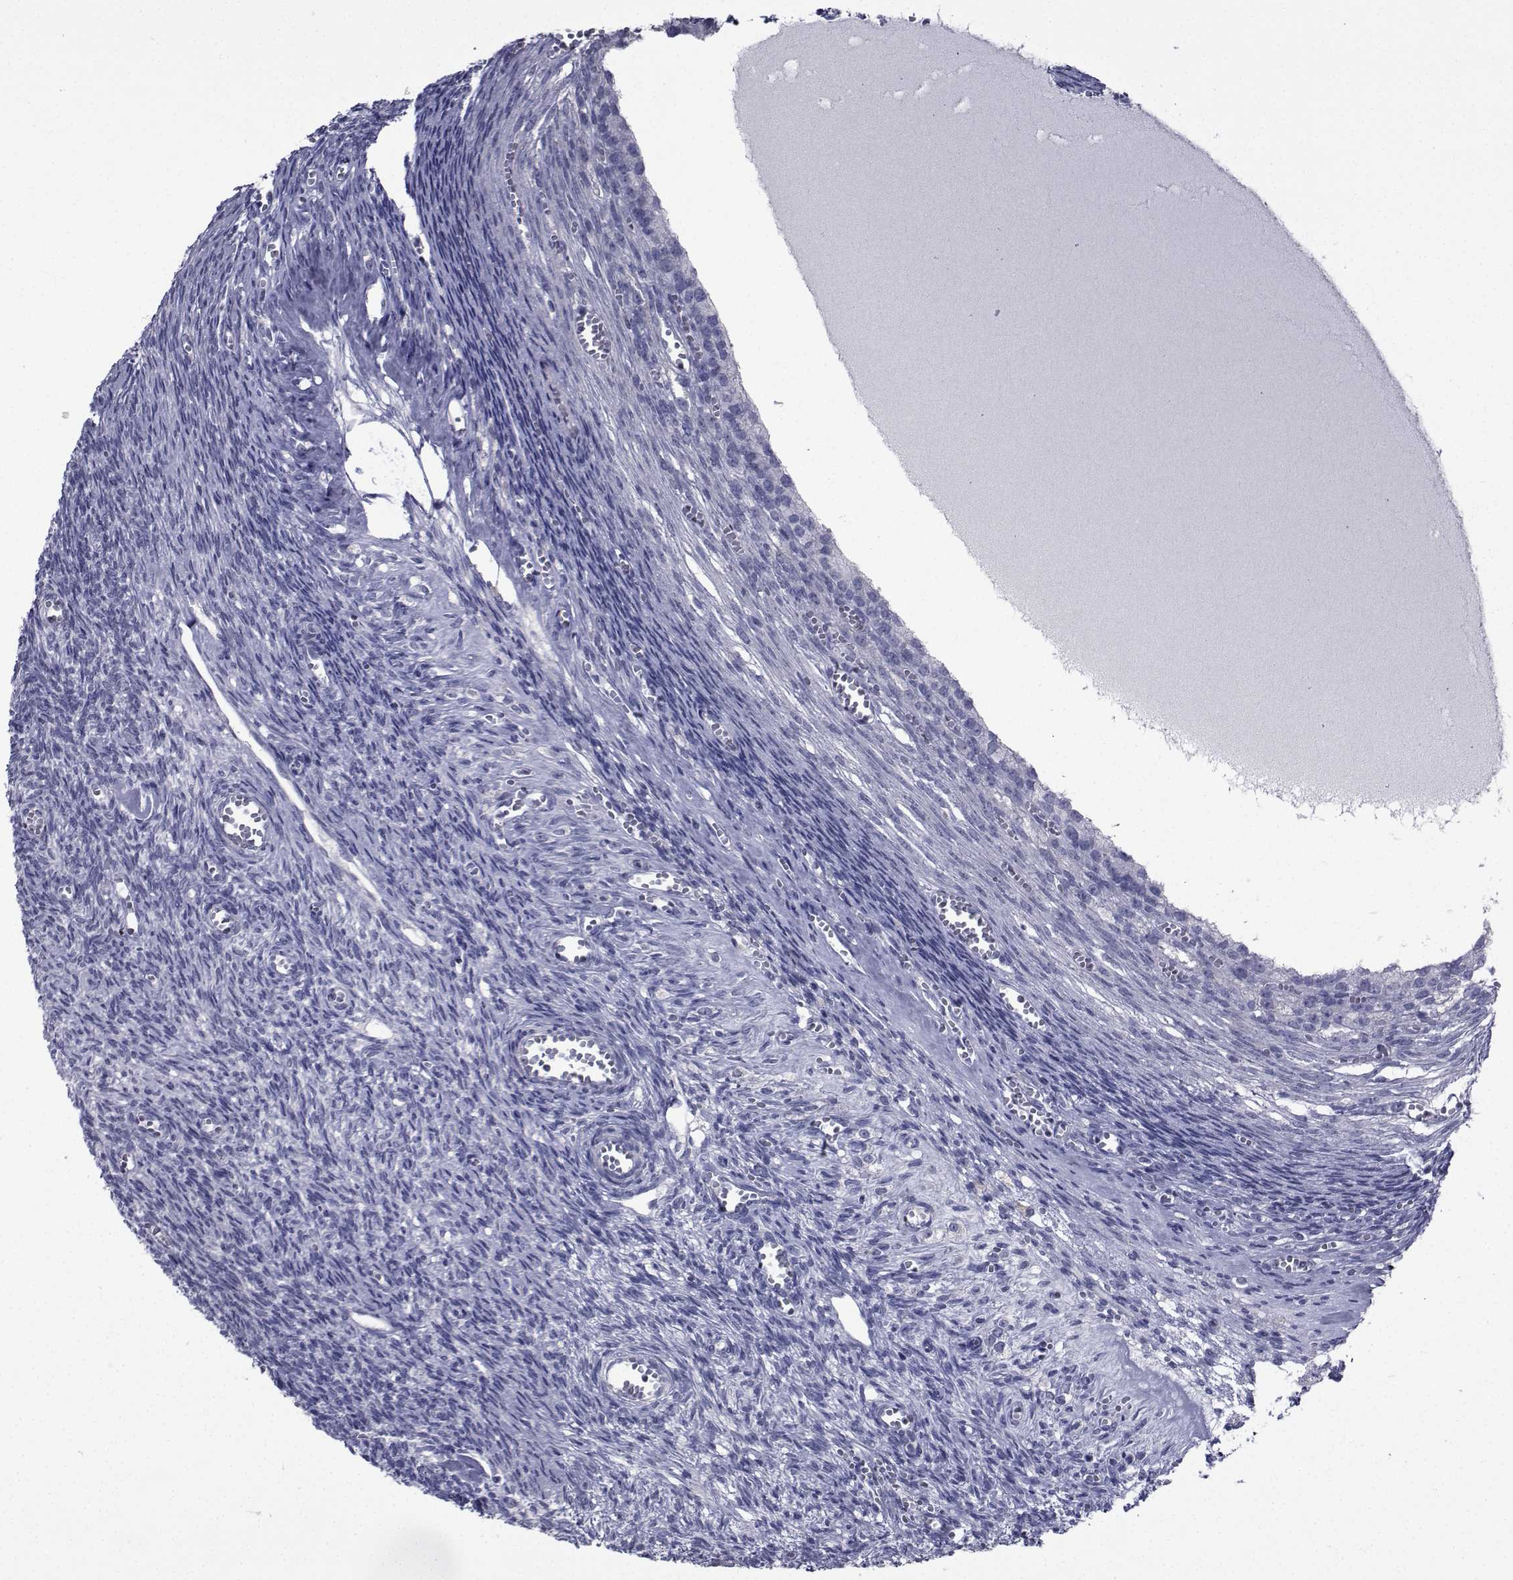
{"staining": {"intensity": "negative", "quantity": "none", "location": "none"}, "tissue": "ovary", "cell_type": "Follicle cells", "image_type": "normal", "snomed": [{"axis": "morphology", "description": "Normal tissue, NOS"}, {"axis": "topography", "description": "Ovary"}], "caption": "This is an immunohistochemistry micrograph of unremarkable human ovary. There is no expression in follicle cells.", "gene": "CHRNA1", "patient": {"sex": "female", "age": 43}}